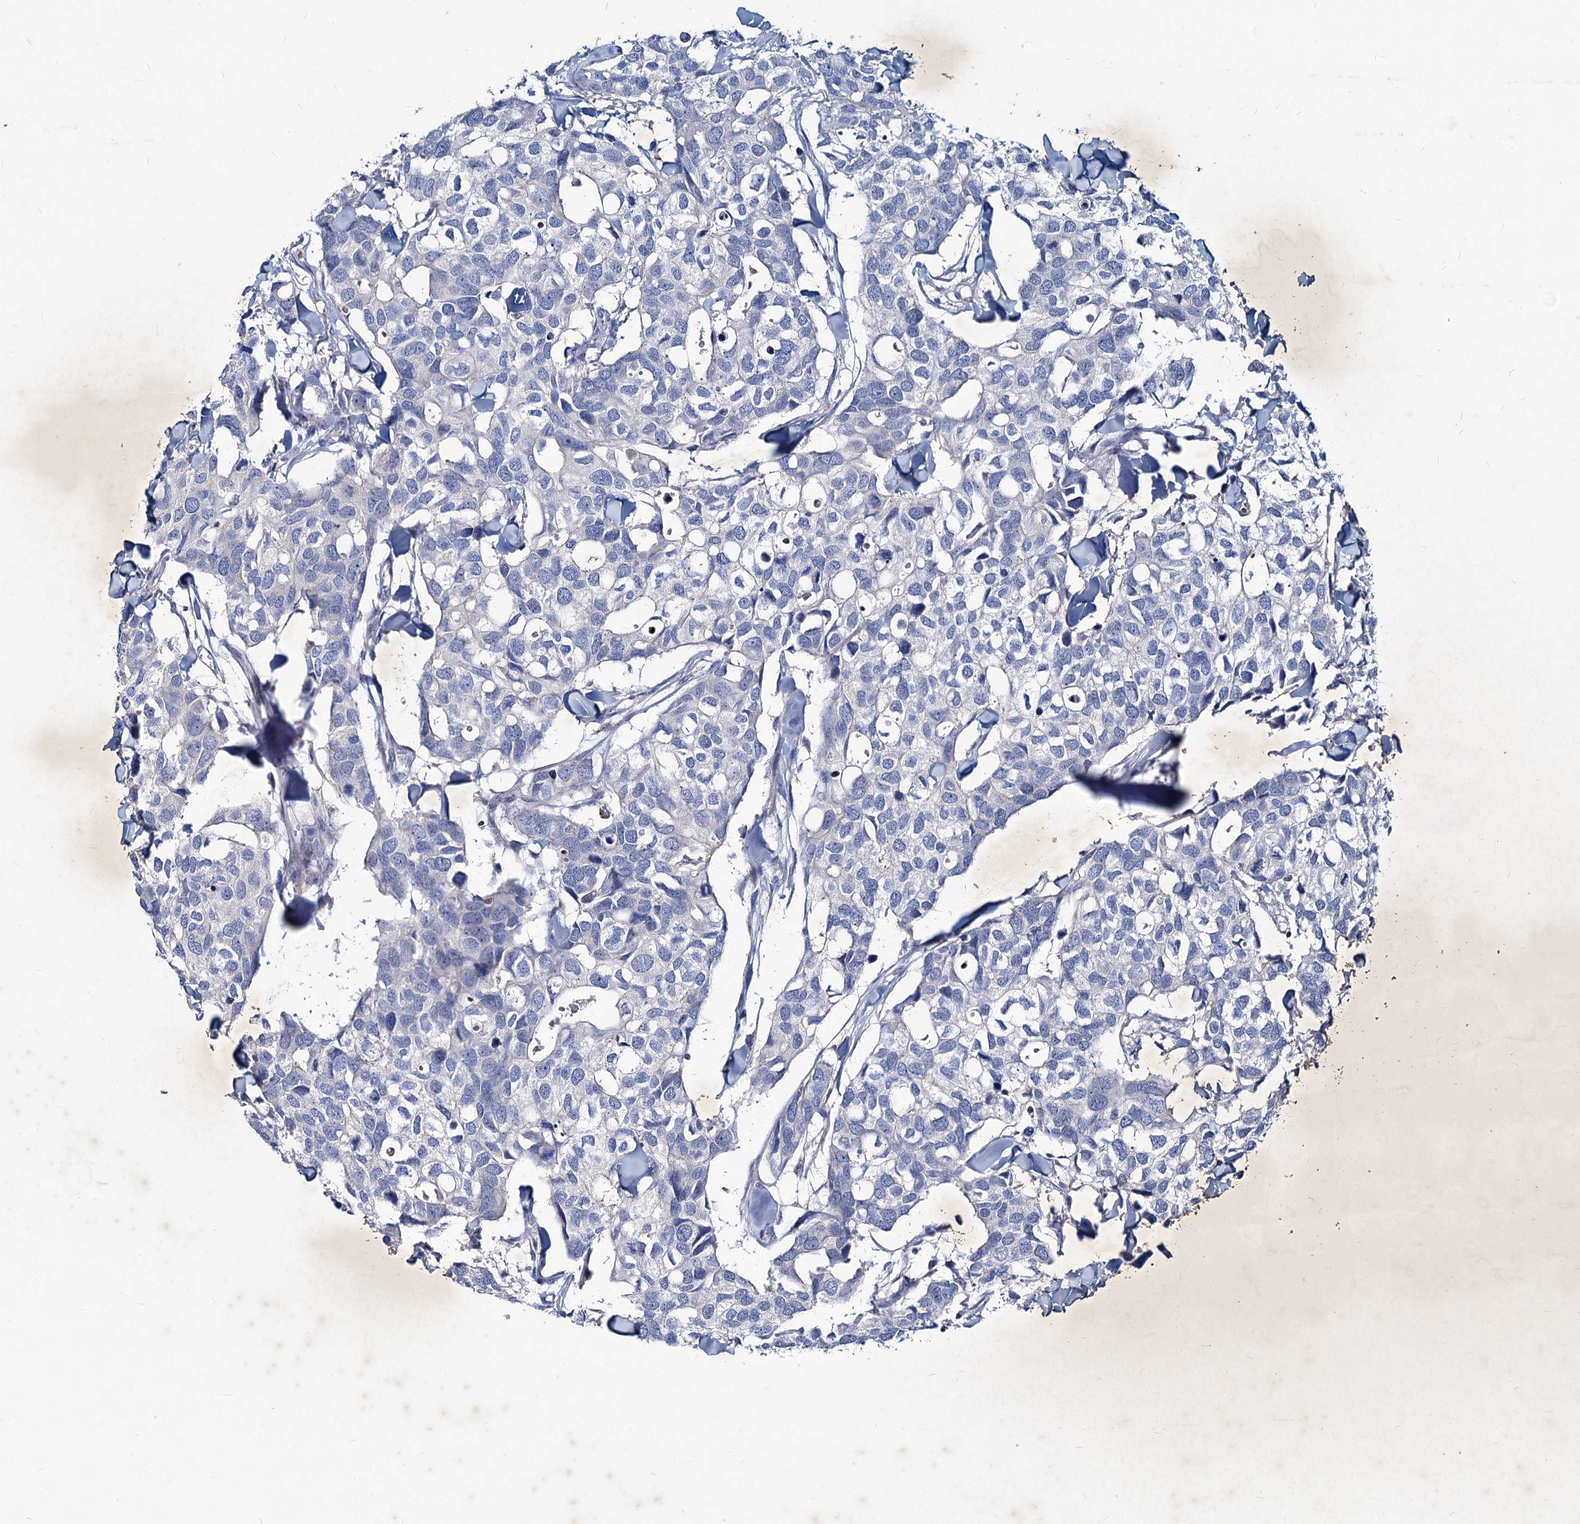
{"staining": {"intensity": "negative", "quantity": "none", "location": "none"}, "tissue": "breast cancer", "cell_type": "Tumor cells", "image_type": "cancer", "snomed": [{"axis": "morphology", "description": "Duct carcinoma"}, {"axis": "topography", "description": "Breast"}], "caption": "Image shows no protein positivity in tumor cells of breast cancer (invasive ductal carcinoma) tissue. Nuclei are stained in blue.", "gene": "AGBL4", "patient": {"sex": "female", "age": 83}}